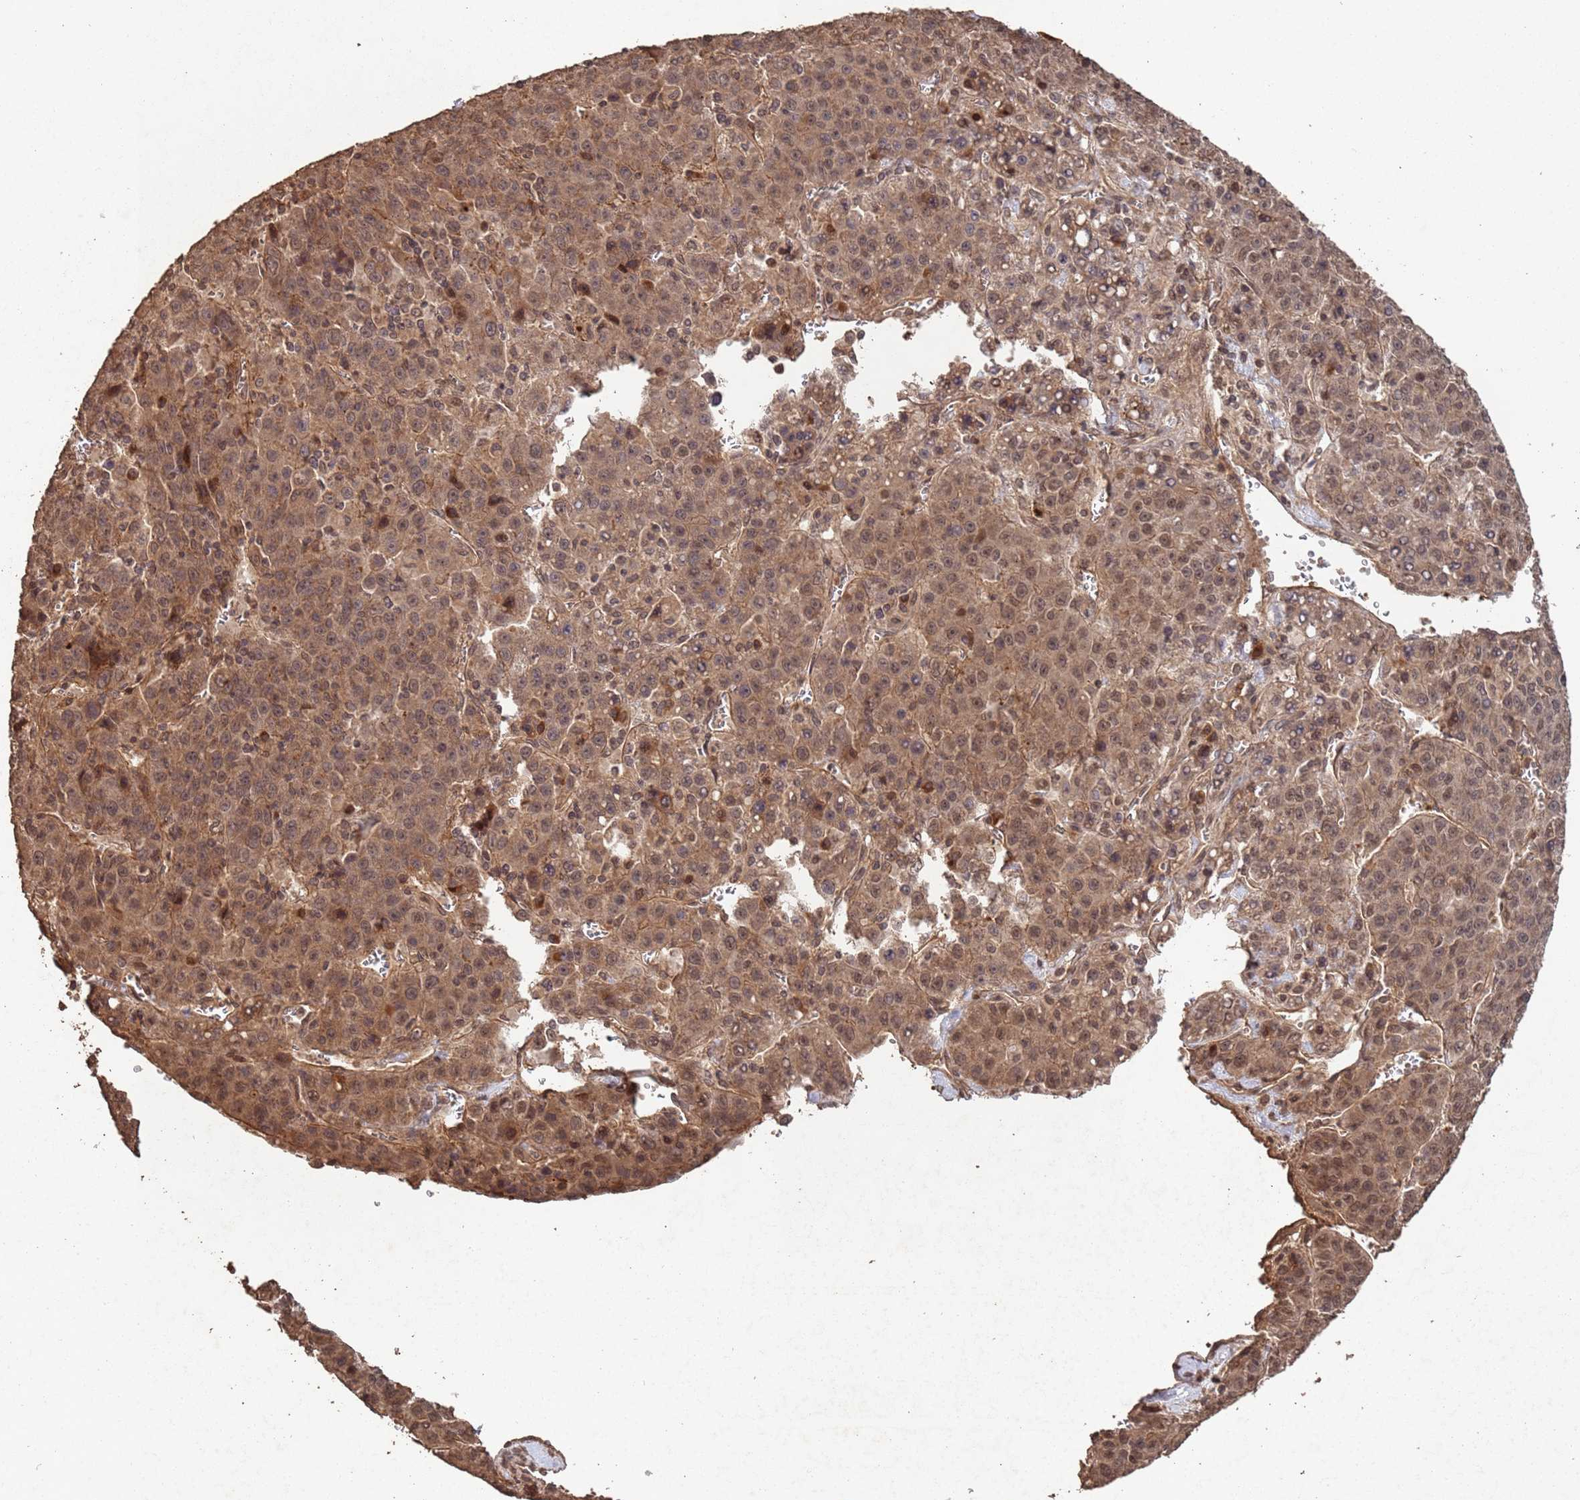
{"staining": {"intensity": "moderate", "quantity": ">75%", "location": "cytoplasmic/membranous,nuclear"}, "tissue": "liver cancer", "cell_type": "Tumor cells", "image_type": "cancer", "snomed": [{"axis": "morphology", "description": "Carcinoma, Hepatocellular, NOS"}, {"axis": "topography", "description": "Liver"}], "caption": "Immunohistochemistry of liver hepatocellular carcinoma reveals medium levels of moderate cytoplasmic/membranous and nuclear expression in about >75% of tumor cells.", "gene": "FRAT1", "patient": {"sex": "female", "age": 53}}